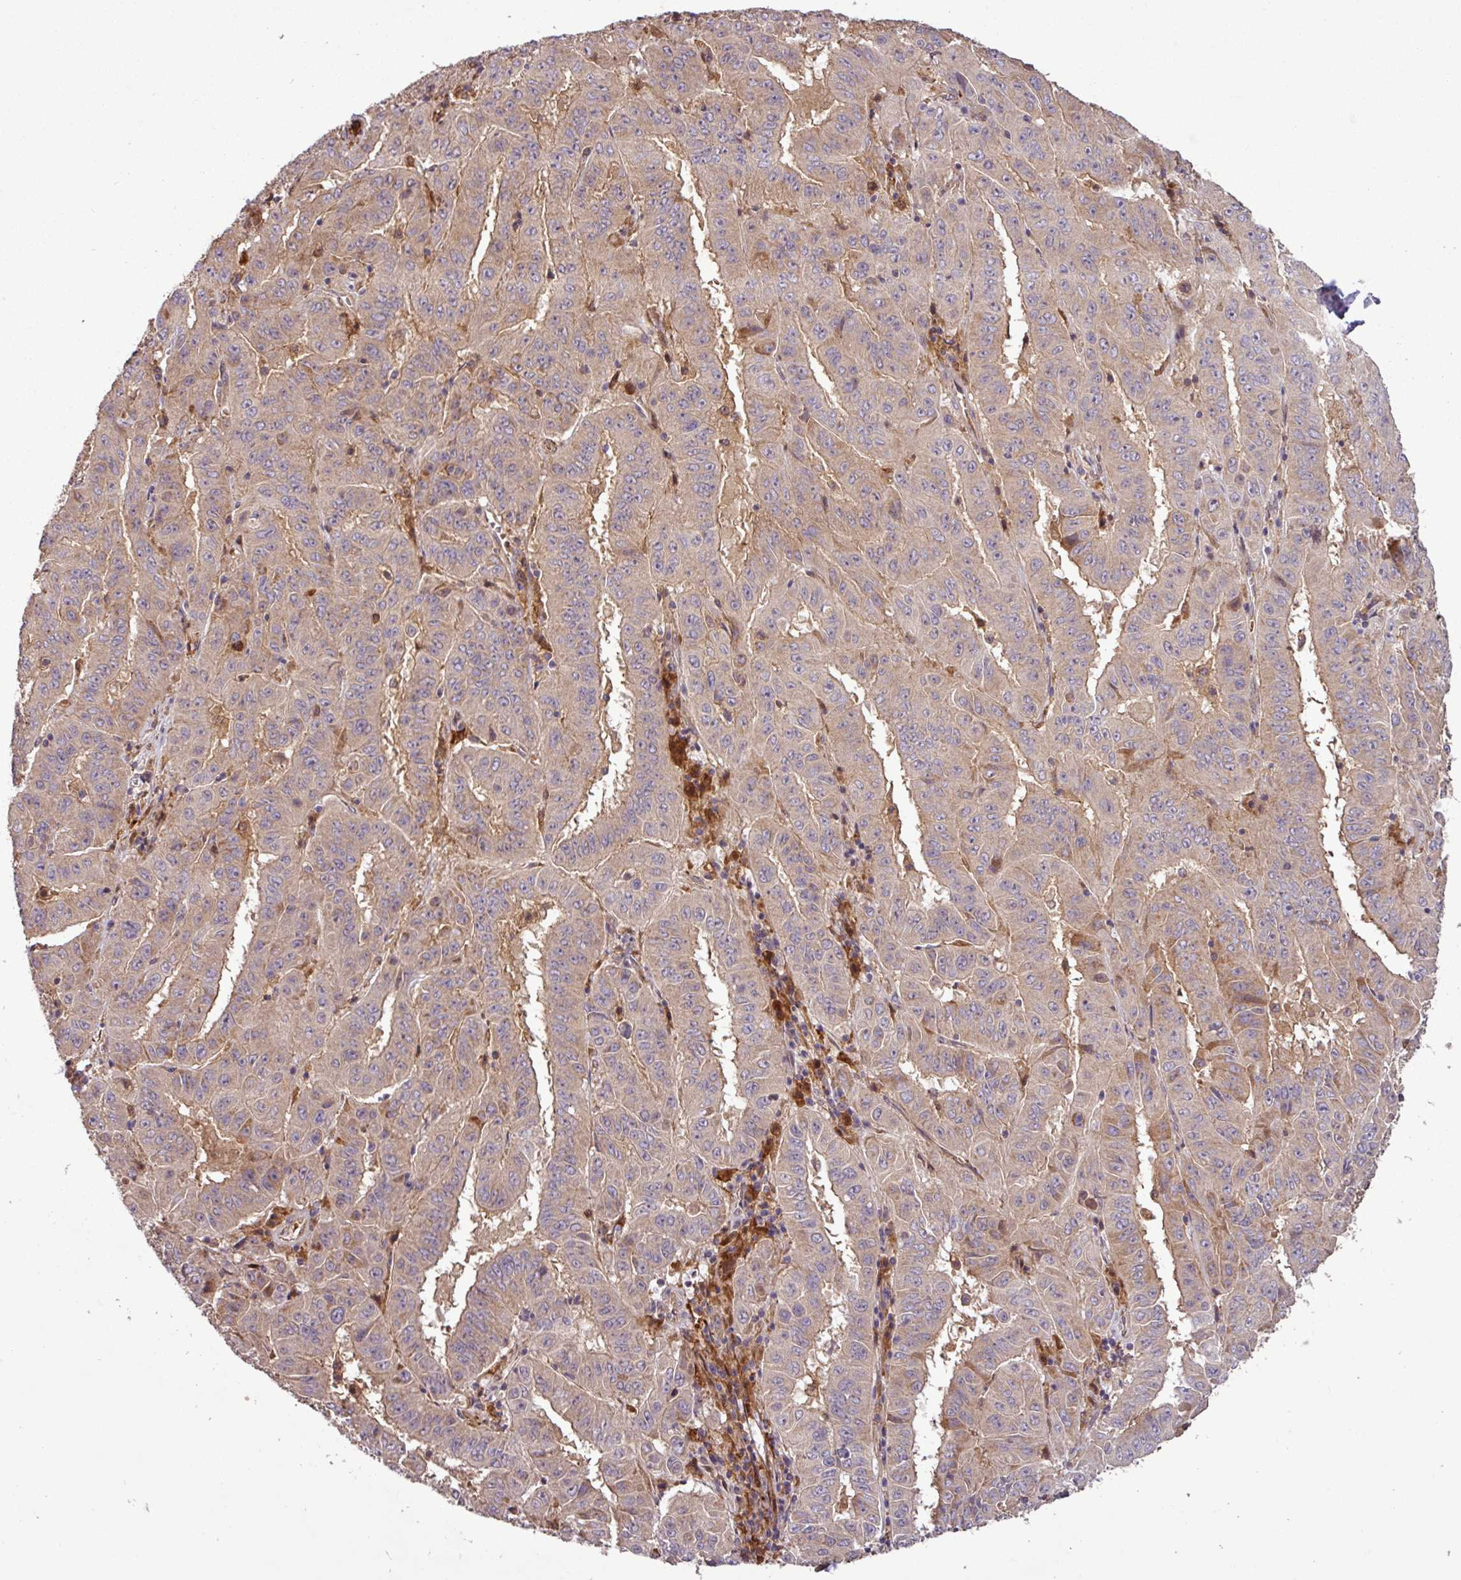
{"staining": {"intensity": "weak", "quantity": "25%-75%", "location": "cytoplasmic/membranous"}, "tissue": "pancreatic cancer", "cell_type": "Tumor cells", "image_type": "cancer", "snomed": [{"axis": "morphology", "description": "Adenocarcinoma, NOS"}, {"axis": "topography", "description": "Pancreas"}], "caption": "Protein staining by immunohistochemistry (IHC) reveals weak cytoplasmic/membranous positivity in approximately 25%-75% of tumor cells in pancreatic cancer.", "gene": "SIRPB2", "patient": {"sex": "male", "age": 63}}